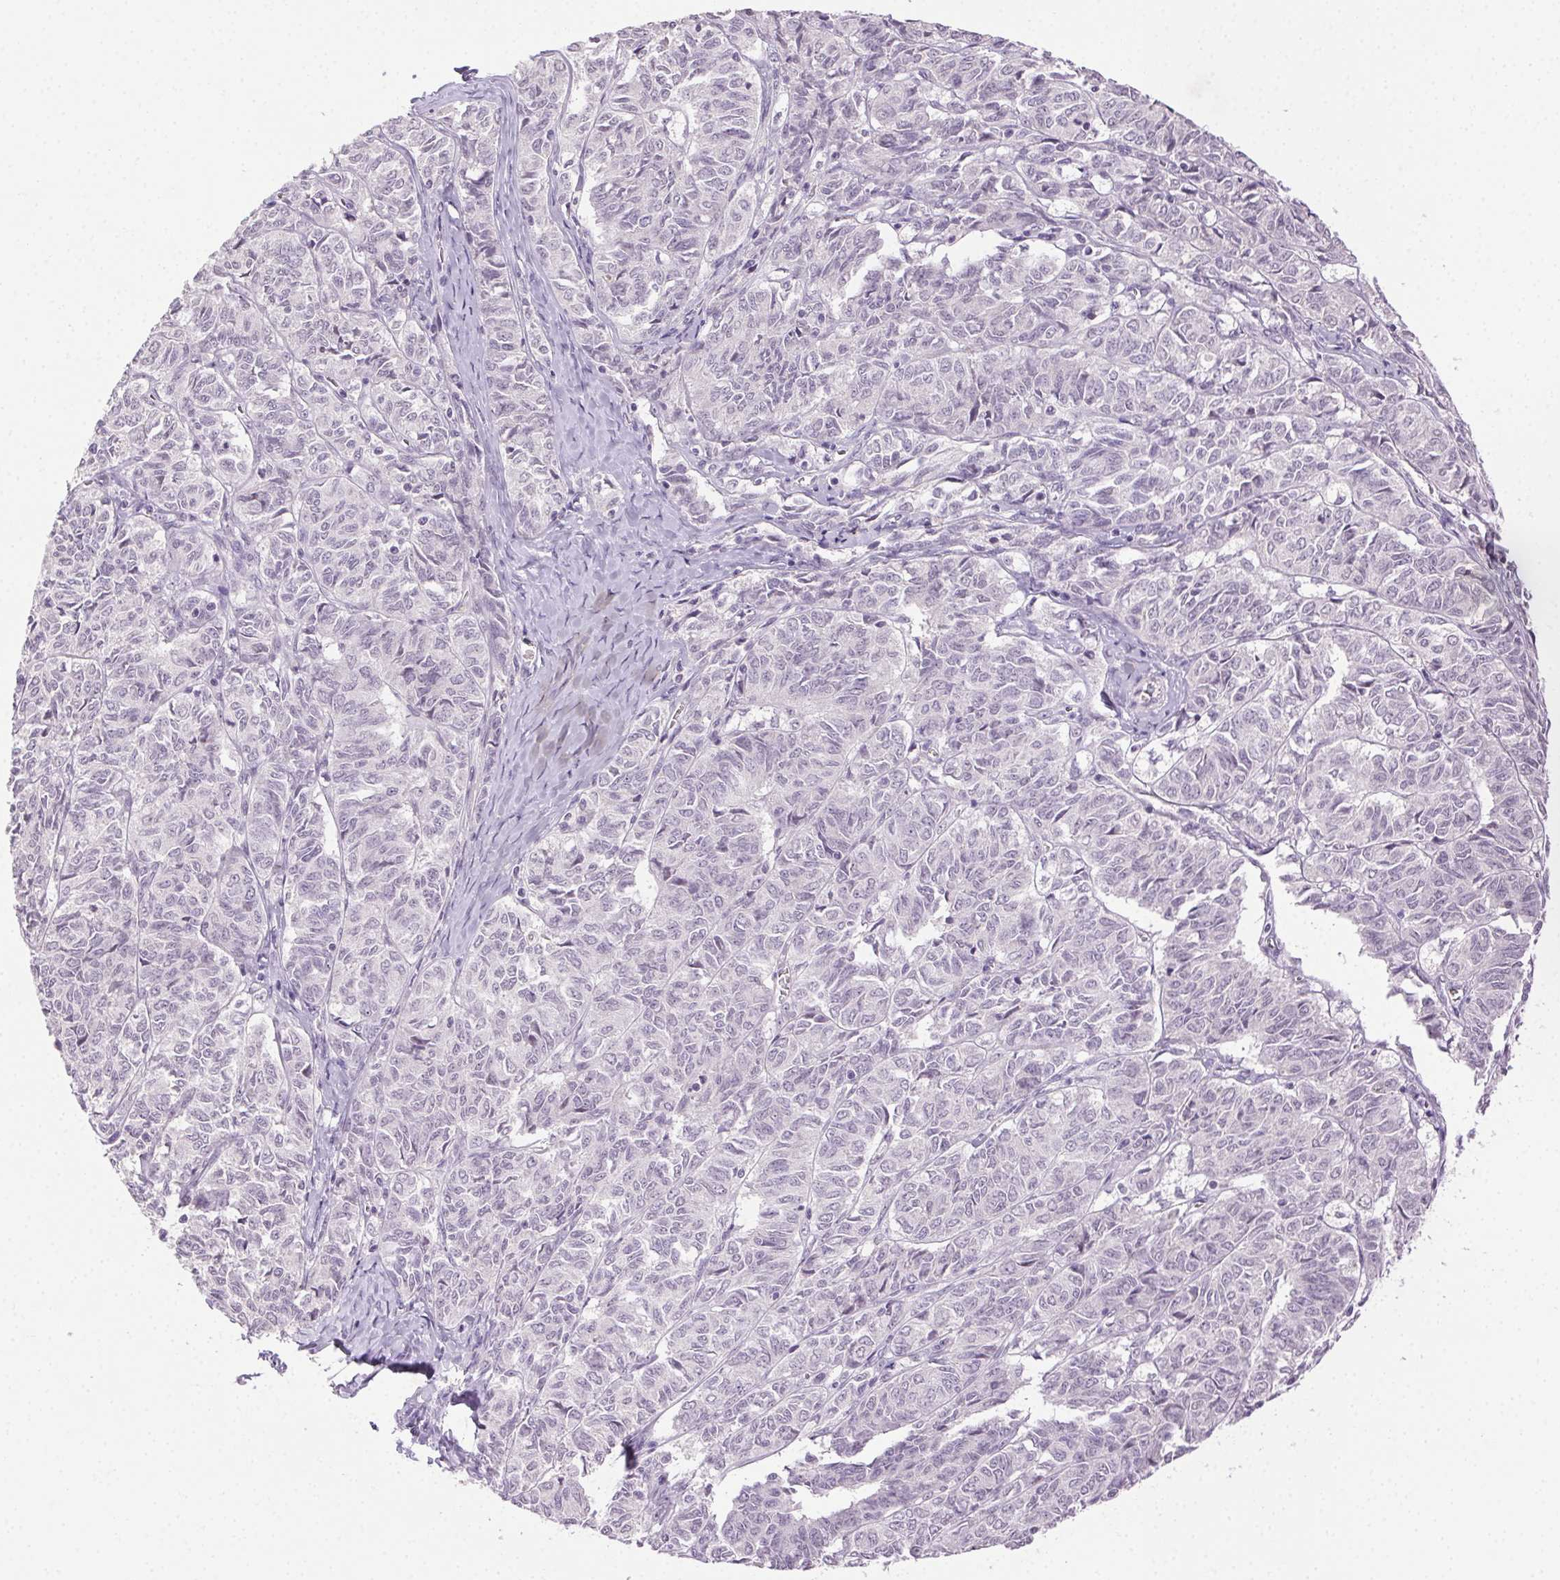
{"staining": {"intensity": "negative", "quantity": "none", "location": "none"}, "tissue": "ovarian cancer", "cell_type": "Tumor cells", "image_type": "cancer", "snomed": [{"axis": "morphology", "description": "Carcinoma, endometroid"}, {"axis": "topography", "description": "Ovary"}], "caption": "A high-resolution histopathology image shows IHC staining of ovarian cancer (endometroid carcinoma), which demonstrates no significant positivity in tumor cells.", "gene": "CLDN10", "patient": {"sex": "female", "age": 80}}